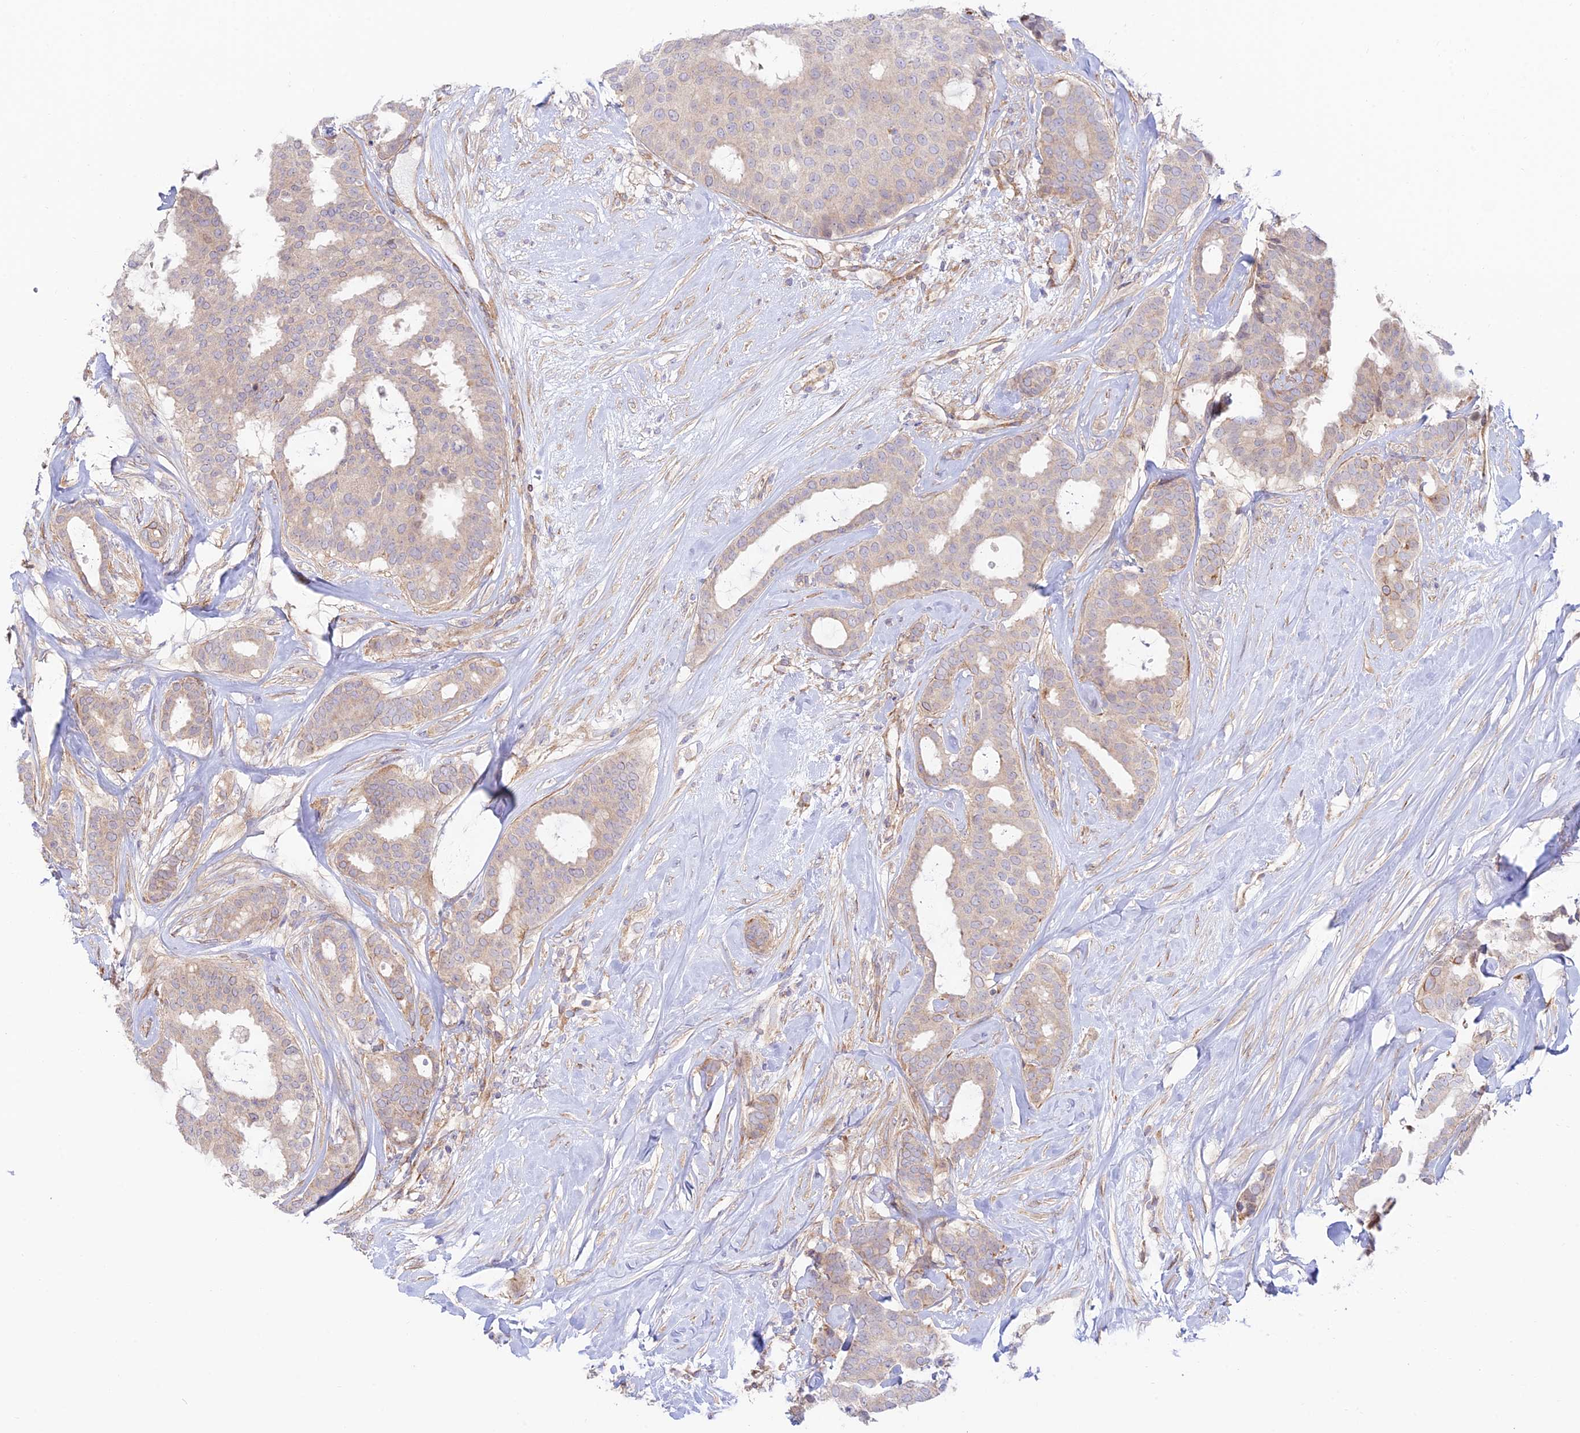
{"staining": {"intensity": "negative", "quantity": "none", "location": "none"}, "tissue": "breast cancer", "cell_type": "Tumor cells", "image_type": "cancer", "snomed": [{"axis": "morphology", "description": "Duct carcinoma"}, {"axis": "topography", "description": "Breast"}], "caption": "The IHC histopathology image has no significant expression in tumor cells of invasive ductal carcinoma (breast) tissue. Brightfield microscopy of immunohistochemistry (IHC) stained with DAB (brown) and hematoxylin (blue), captured at high magnification.", "gene": "KCNAB1", "patient": {"sex": "female", "age": 75}}